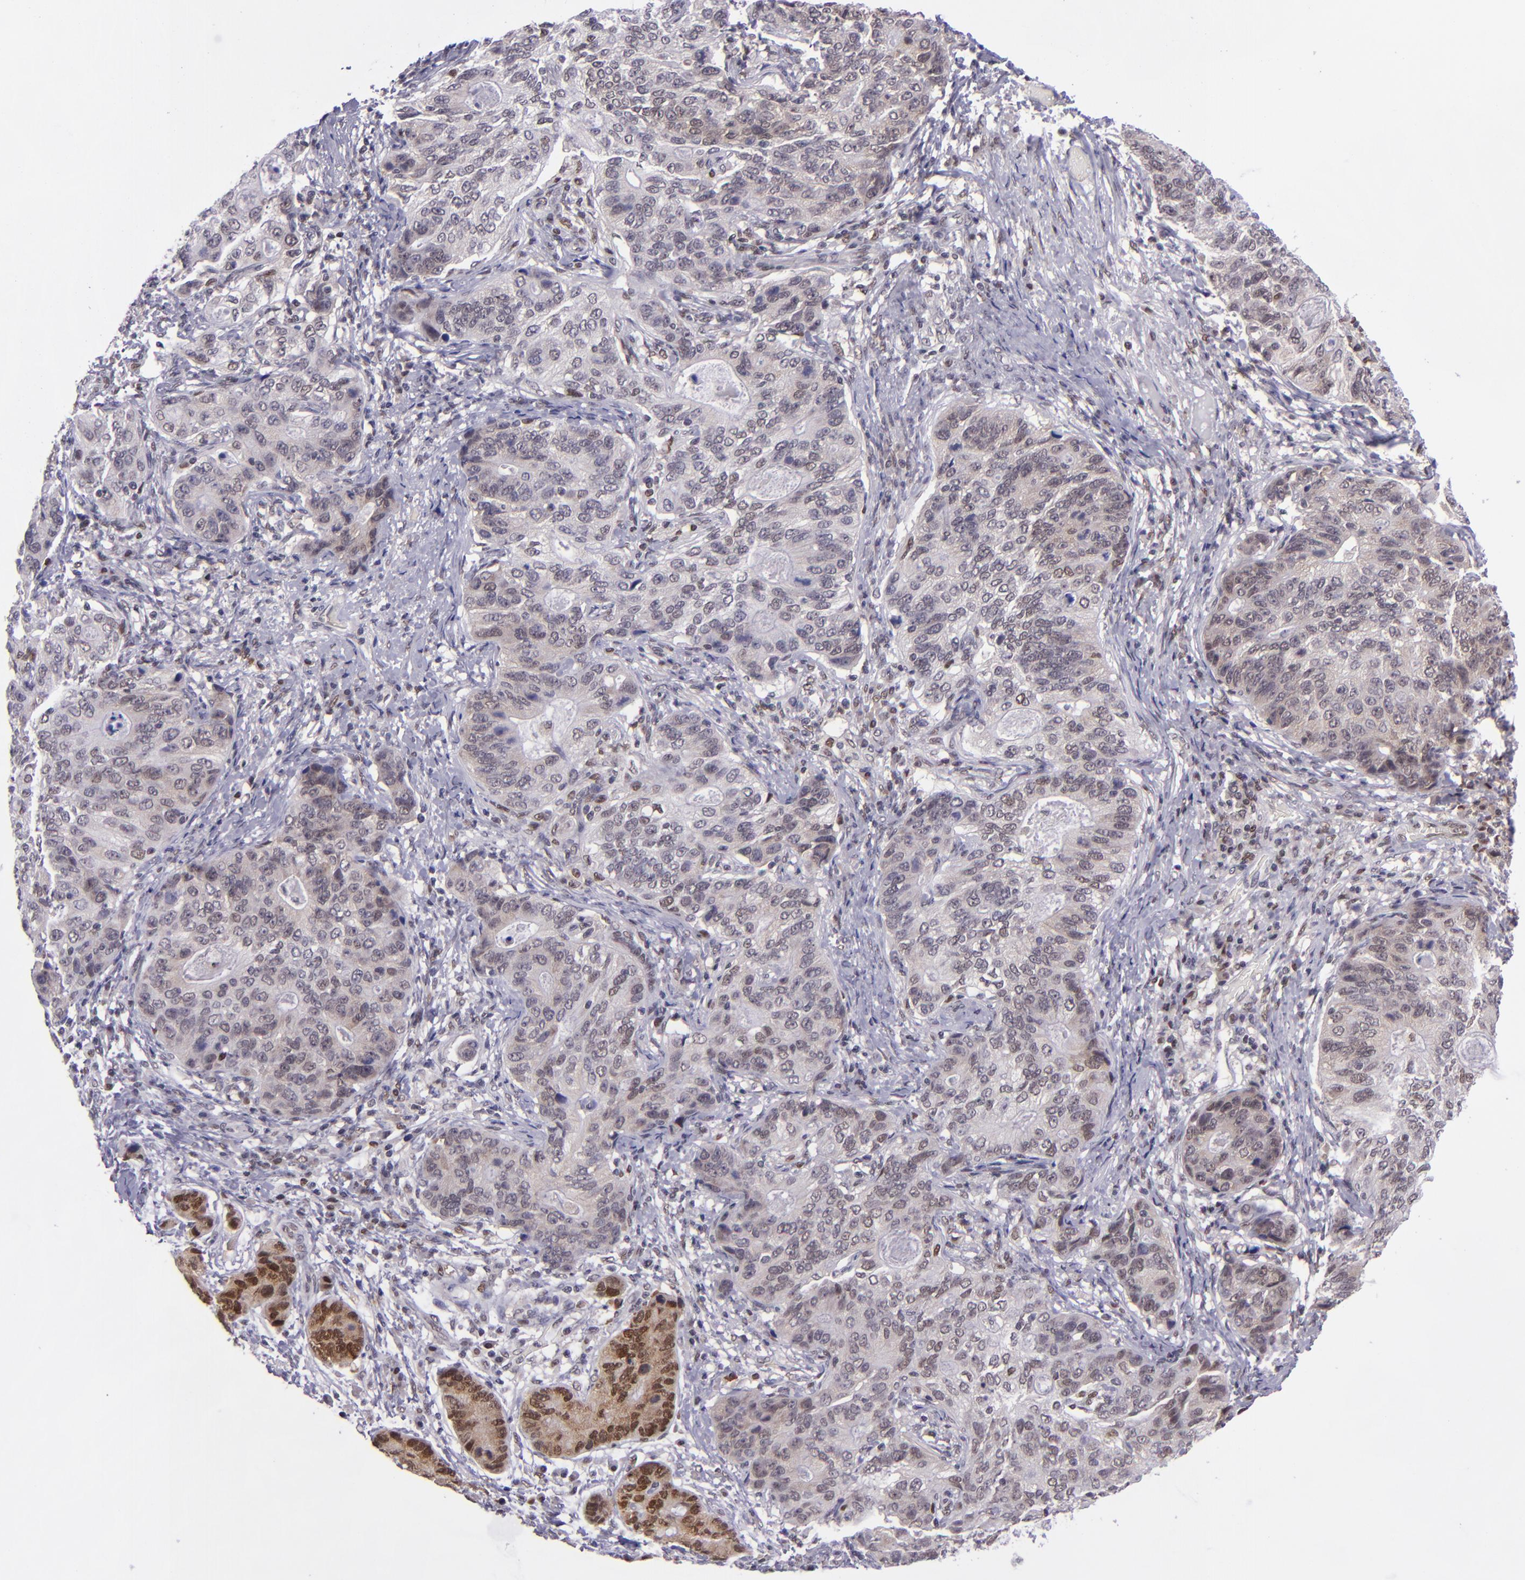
{"staining": {"intensity": "weak", "quantity": "<25%", "location": "cytoplasmic/membranous,nuclear"}, "tissue": "stomach cancer", "cell_type": "Tumor cells", "image_type": "cancer", "snomed": [{"axis": "morphology", "description": "Adenocarcinoma, NOS"}, {"axis": "topography", "description": "Esophagus"}, {"axis": "topography", "description": "Stomach"}], "caption": "Protein analysis of stomach cancer (adenocarcinoma) exhibits no significant staining in tumor cells.", "gene": "BAG1", "patient": {"sex": "male", "age": 74}}